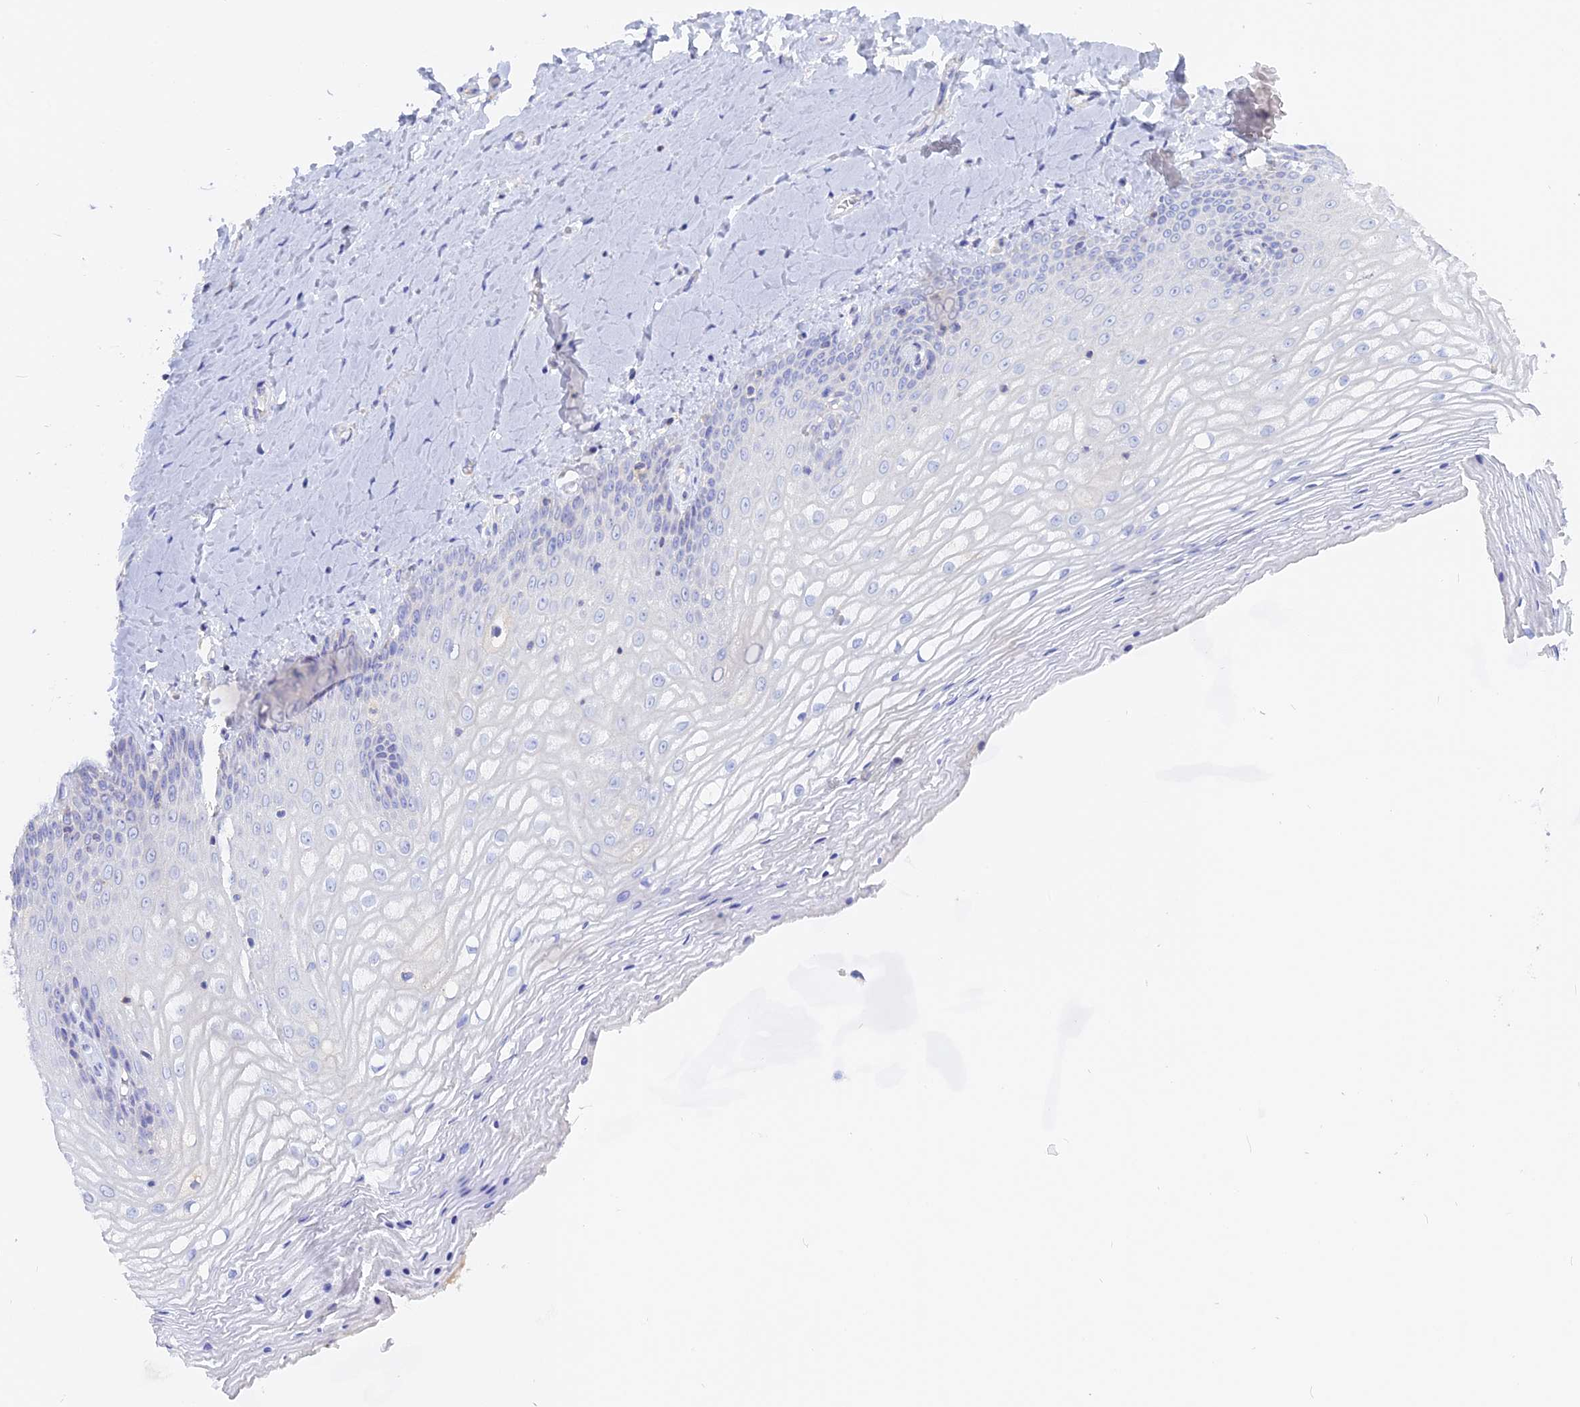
{"staining": {"intensity": "negative", "quantity": "none", "location": "none"}, "tissue": "vagina", "cell_type": "Squamous epithelial cells", "image_type": "normal", "snomed": [{"axis": "morphology", "description": "Normal tissue, NOS"}, {"axis": "topography", "description": "Vagina"}], "caption": "Human vagina stained for a protein using IHC shows no positivity in squamous epithelial cells.", "gene": "ADGRA1", "patient": {"sex": "female", "age": 65}}